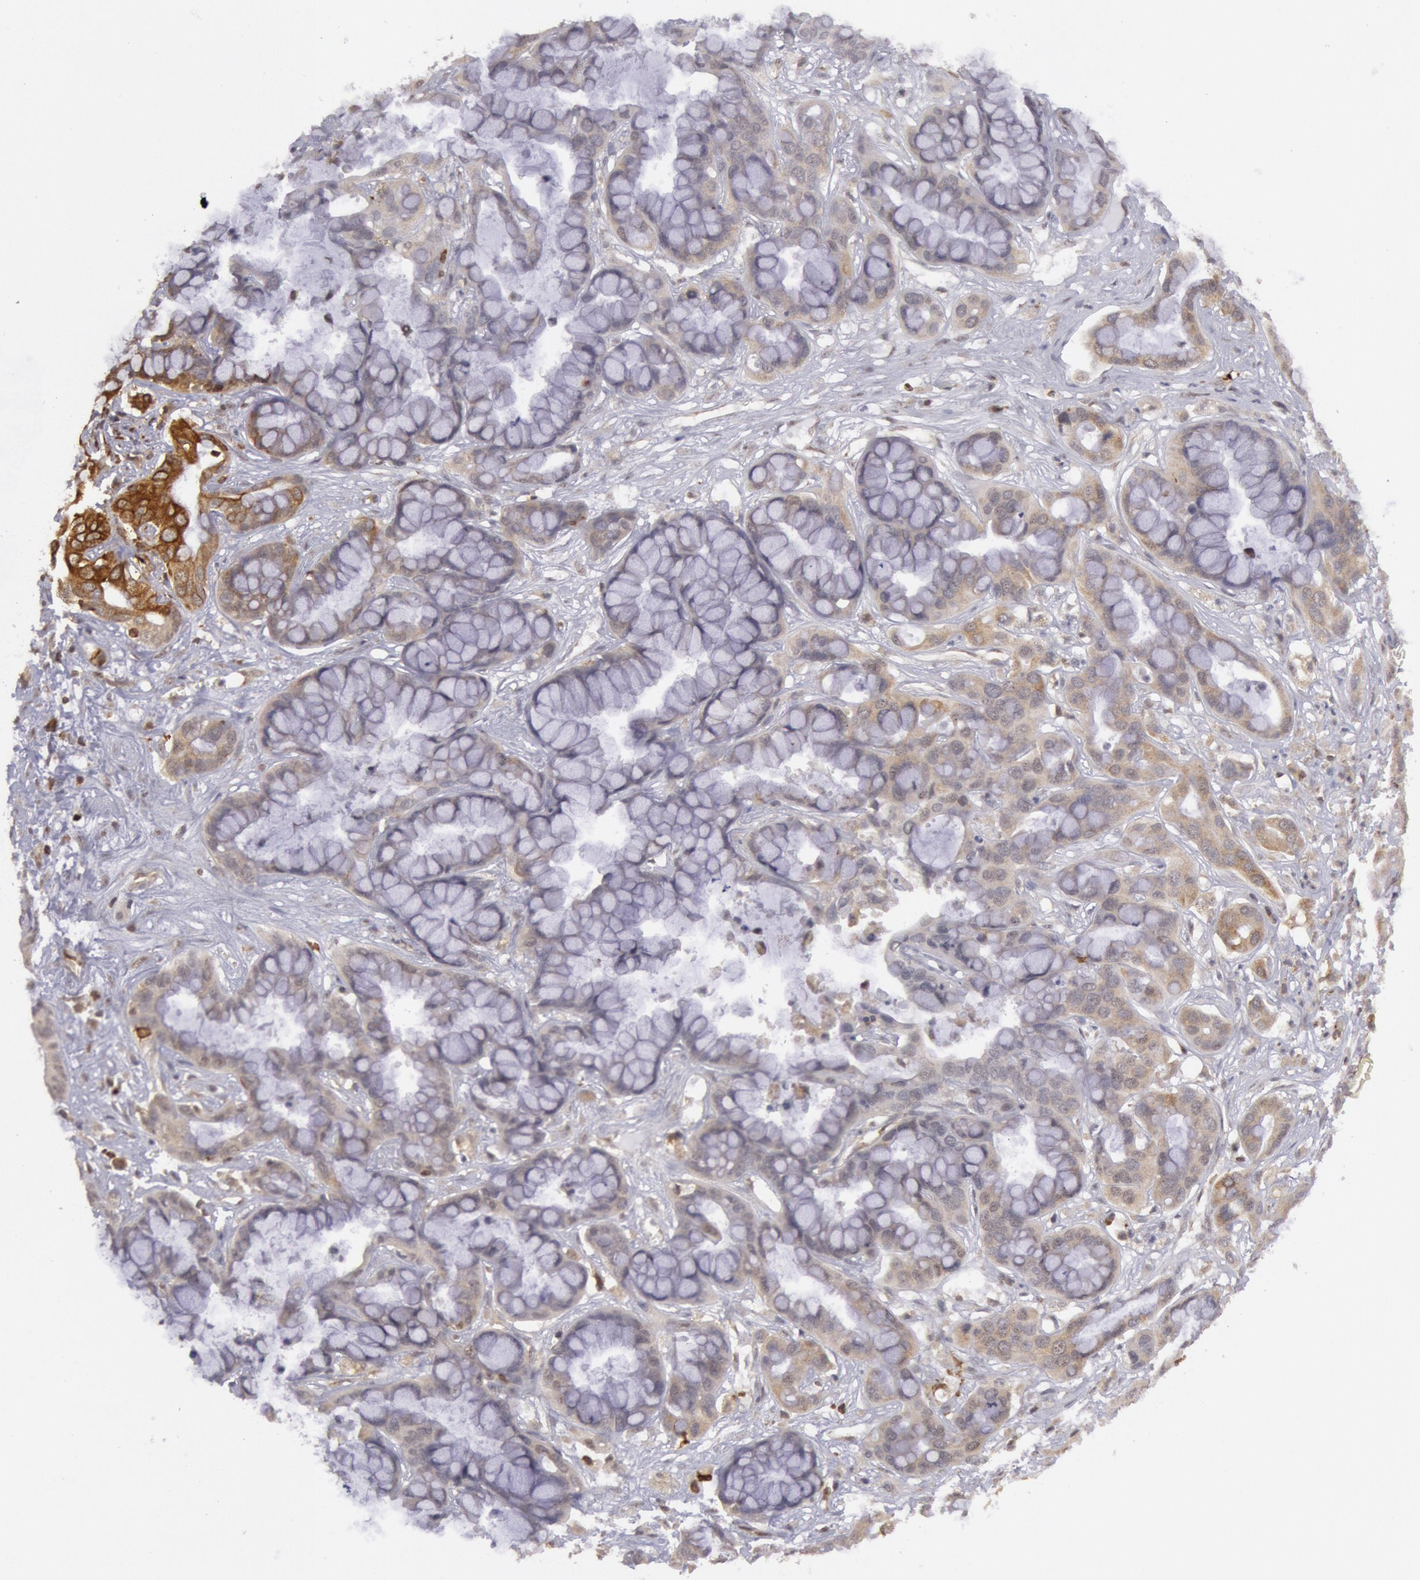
{"staining": {"intensity": "weak", "quantity": "25%-75%", "location": "cytoplasmic/membranous"}, "tissue": "liver cancer", "cell_type": "Tumor cells", "image_type": "cancer", "snomed": [{"axis": "morphology", "description": "Cholangiocarcinoma"}, {"axis": "topography", "description": "Liver"}], "caption": "A high-resolution image shows immunohistochemistry (IHC) staining of liver cholangiocarcinoma, which exhibits weak cytoplasmic/membranous positivity in about 25%-75% of tumor cells. The staining was performed using DAB to visualize the protein expression in brown, while the nuclei were stained in blue with hematoxylin (Magnification: 20x).", "gene": "TAP2", "patient": {"sex": "female", "age": 65}}